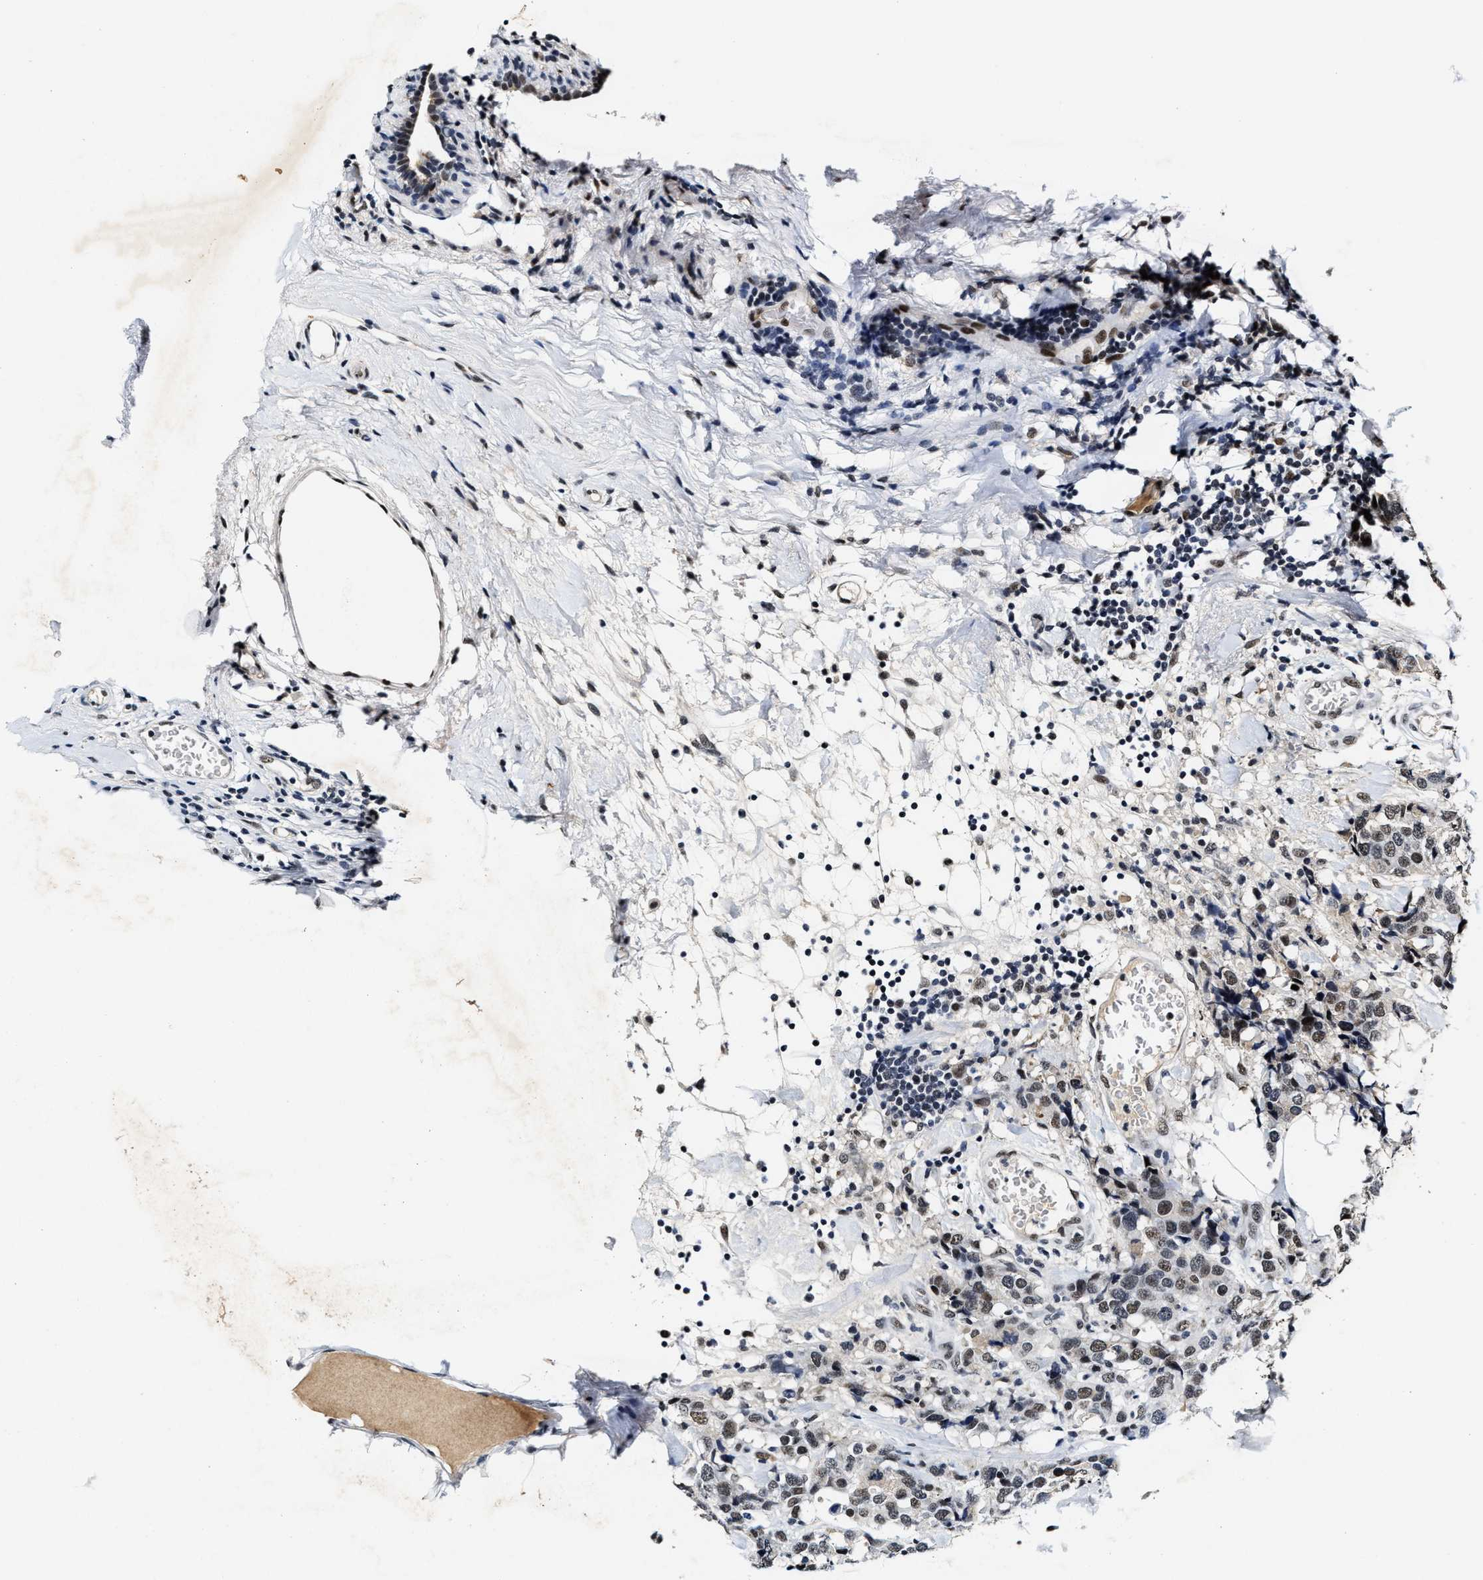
{"staining": {"intensity": "weak", "quantity": ">75%", "location": "nuclear"}, "tissue": "breast cancer", "cell_type": "Tumor cells", "image_type": "cancer", "snomed": [{"axis": "morphology", "description": "Lobular carcinoma"}, {"axis": "topography", "description": "Breast"}], "caption": "There is low levels of weak nuclear positivity in tumor cells of breast cancer, as demonstrated by immunohistochemical staining (brown color).", "gene": "INIP", "patient": {"sex": "female", "age": 59}}